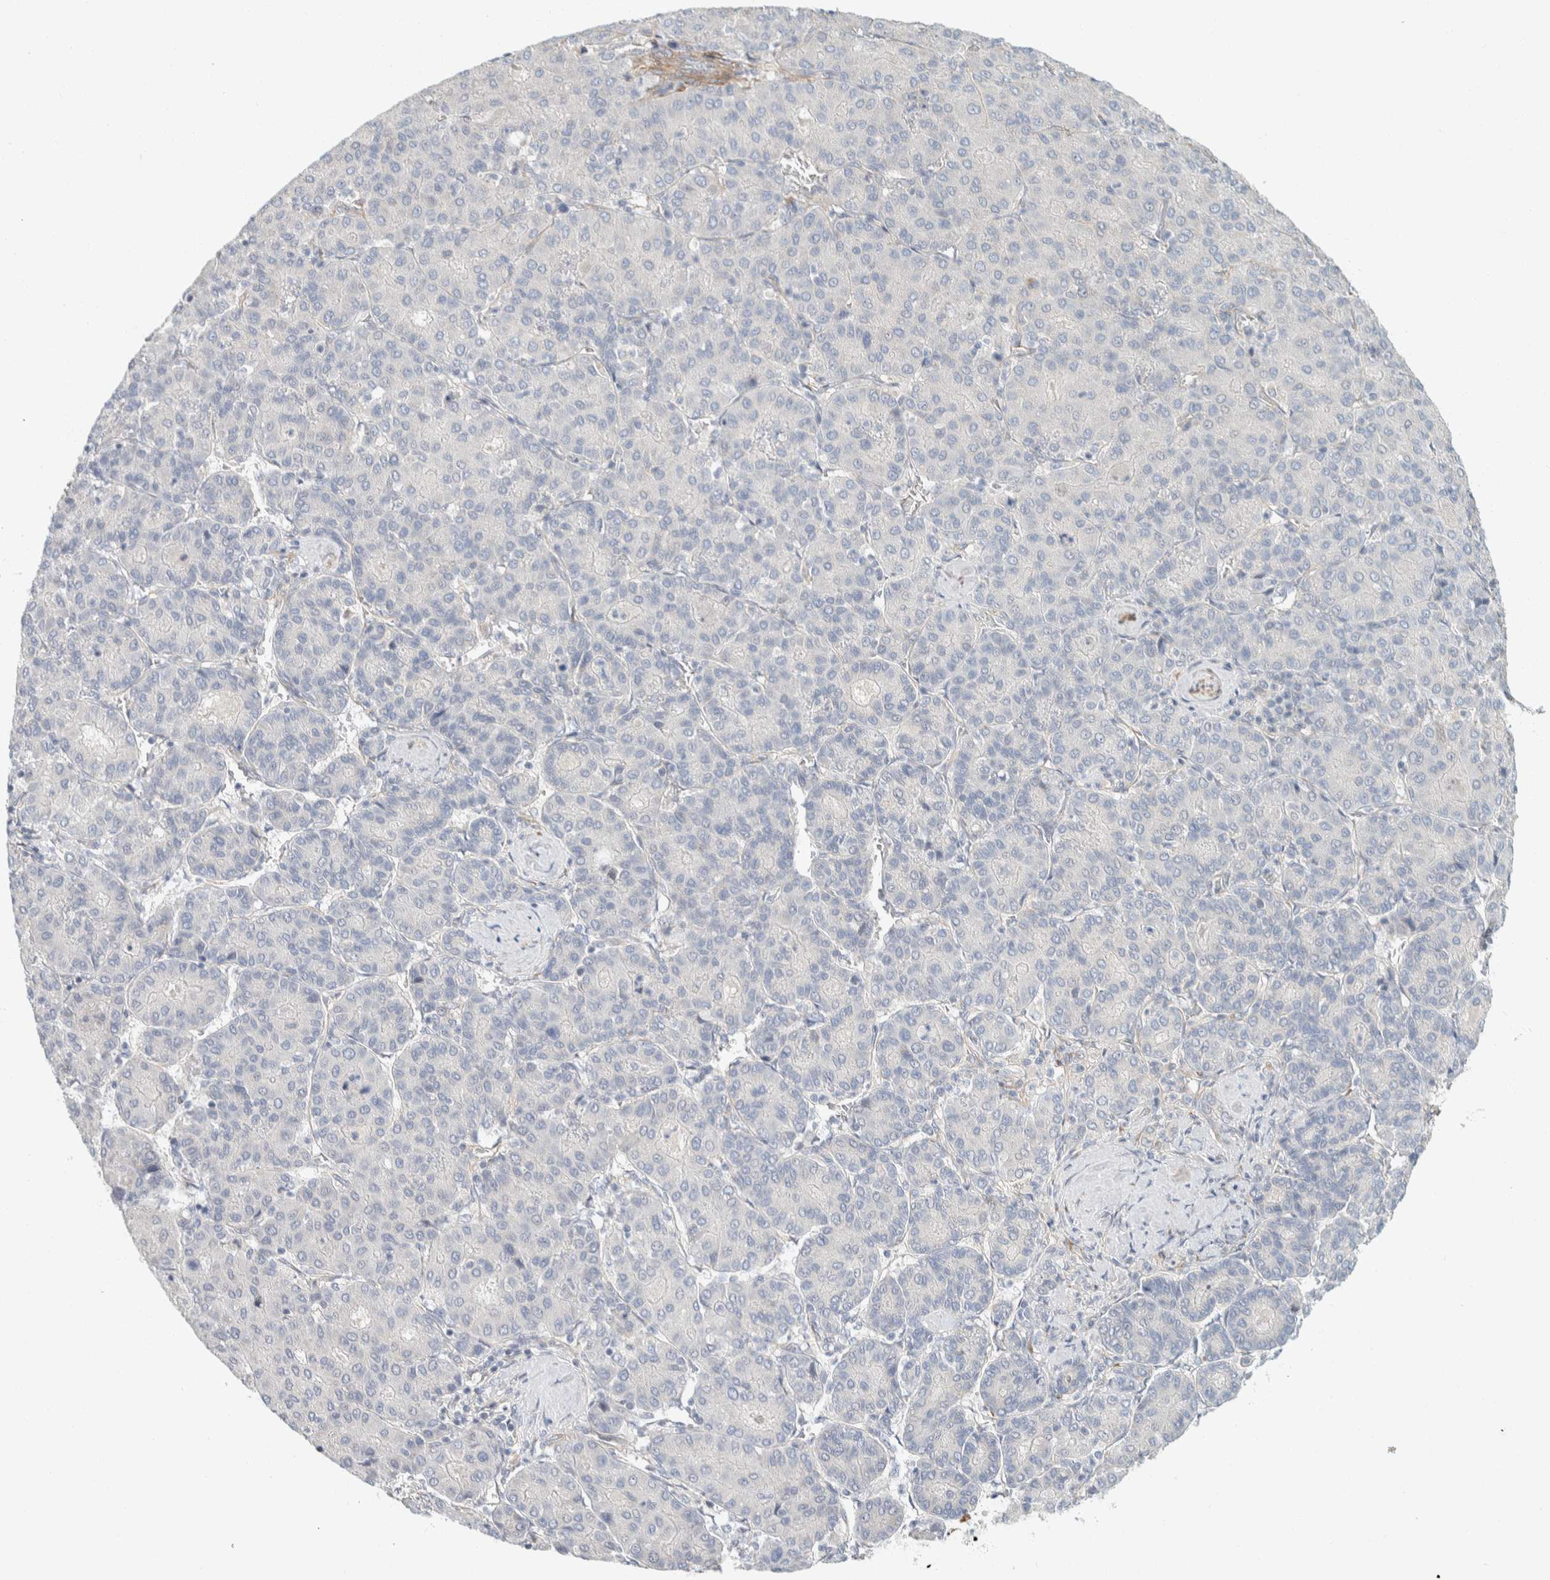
{"staining": {"intensity": "negative", "quantity": "none", "location": "none"}, "tissue": "liver cancer", "cell_type": "Tumor cells", "image_type": "cancer", "snomed": [{"axis": "morphology", "description": "Carcinoma, Hepatocellular, NOS"}, {"axis": "topography", "description": "Liver"}], "caption": "Liver cancer (hepatocellular carcinoma) was stained to show a protein in brown. There is no significant positivity in tumor cells.", "gene": "CDR2", "patient": {"sex": "male", "age": 65}}